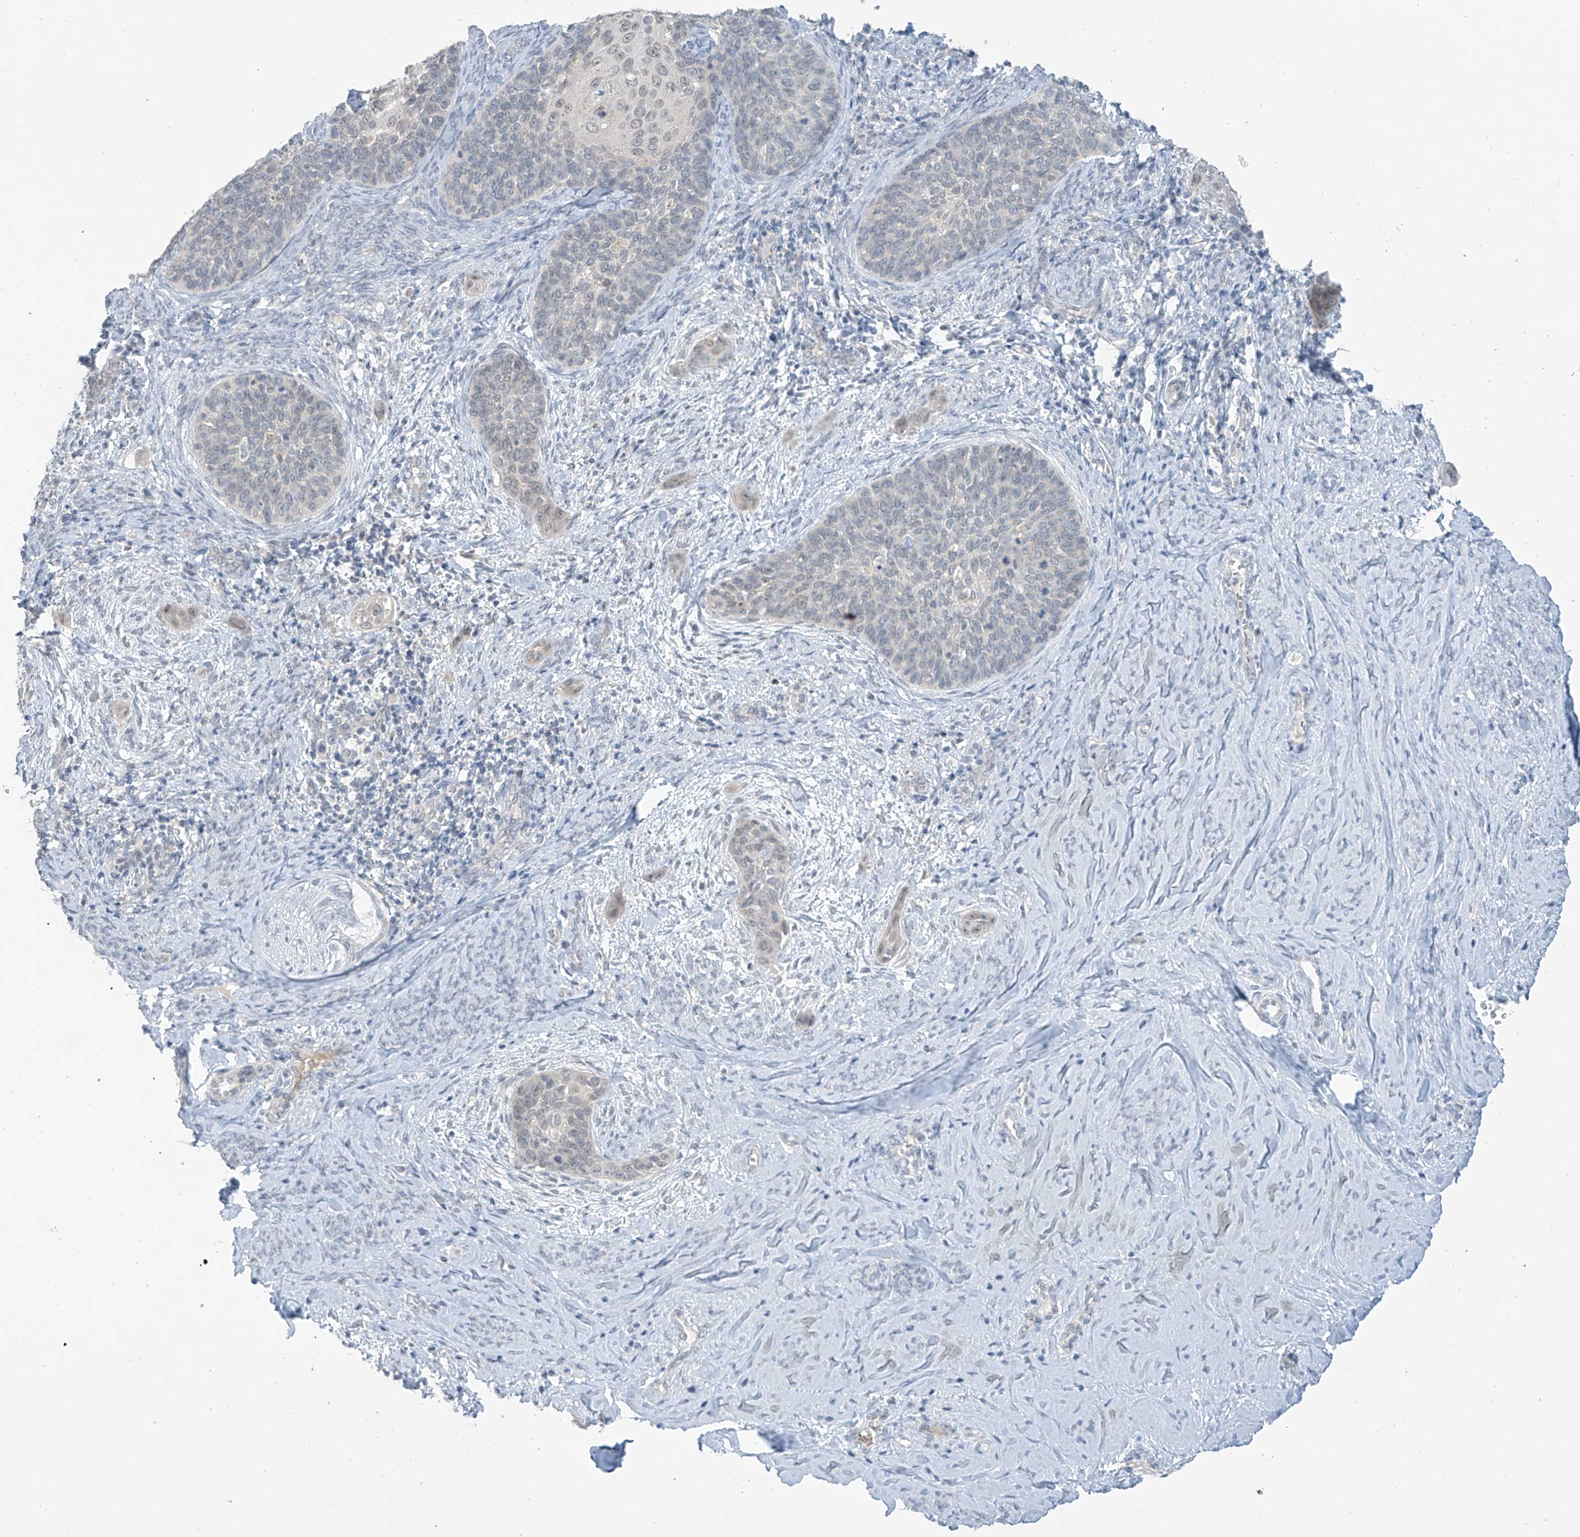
{"staining": {"intensity": "negative", "quantity": "none", "location": "none"}, "tissue": "cervical cancer", "cell_type": "Tumor cells", "image_type": "cancer", "snomed": [{"axis": "morphology", "description": "Squamous cell carcinoma, NOS"}, {"axis": "topography", "description": "Cervix"}], "caption": "Cervical squamous cell carcinoma was stained to show a protein in brown. There is no significant positivity in tumor cells.", "gene": "PRDM6", "patient": {"sex": "female", "age": 33}}